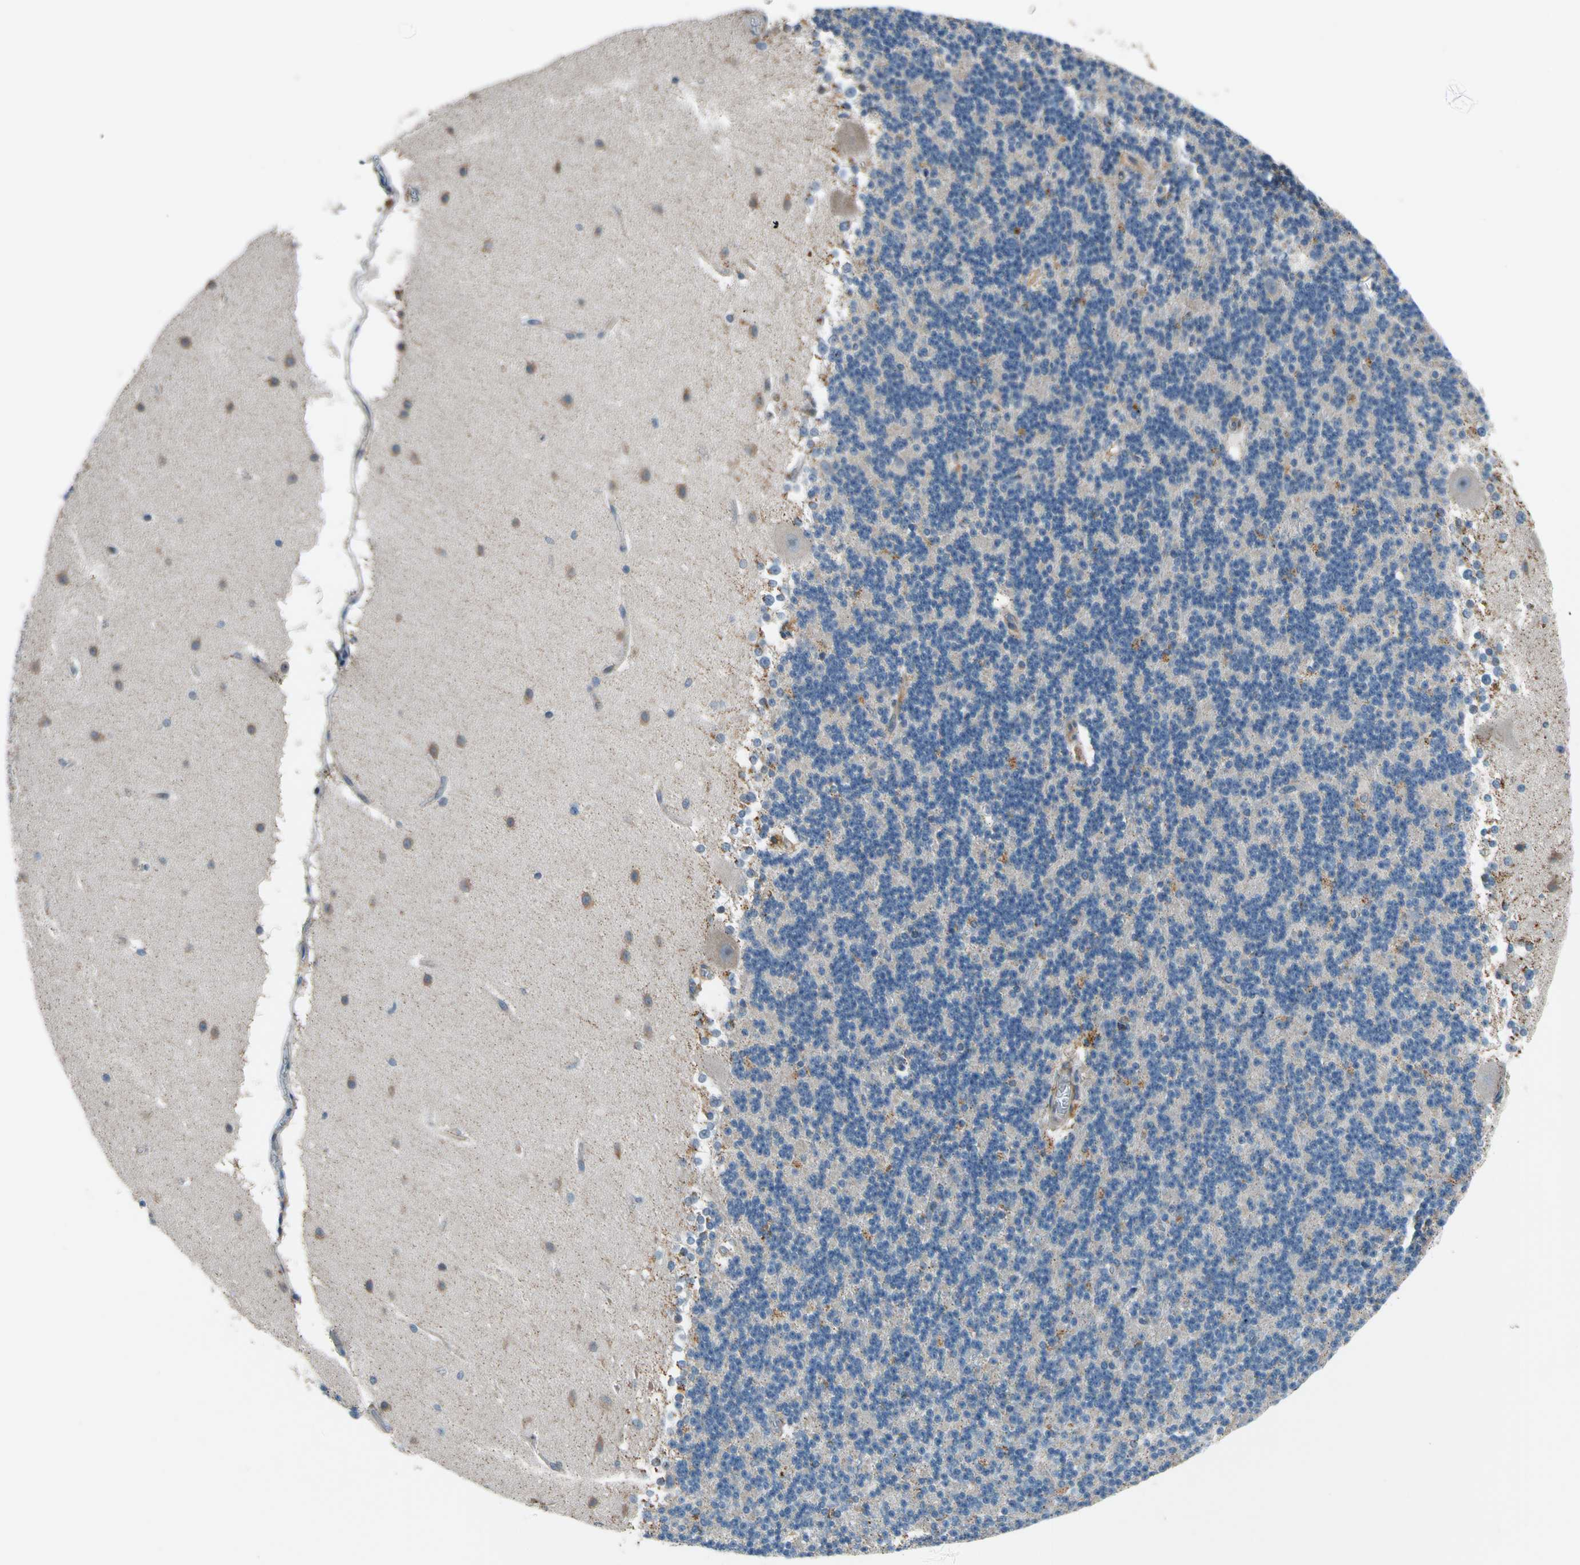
{"staining": {"intensity": "weak", "quantity": "<25%", "location": "cytoplasmic/membranous"}, "tissue": "cerebellum", "cell_type": "Cells in granular layer", "image_type": "normal", "snomed": [{"axis": "morphology", "description": "Normal tissue, NOS"}, {"axis": "topography", "description": "Cerebellum"}], "caption": "A micrograph of cerebellum stained for a protein demonstrates no brown staining in cells in granular layer.", "gene": "MST1R", "patient": {"sex": "female", "age": 19}}